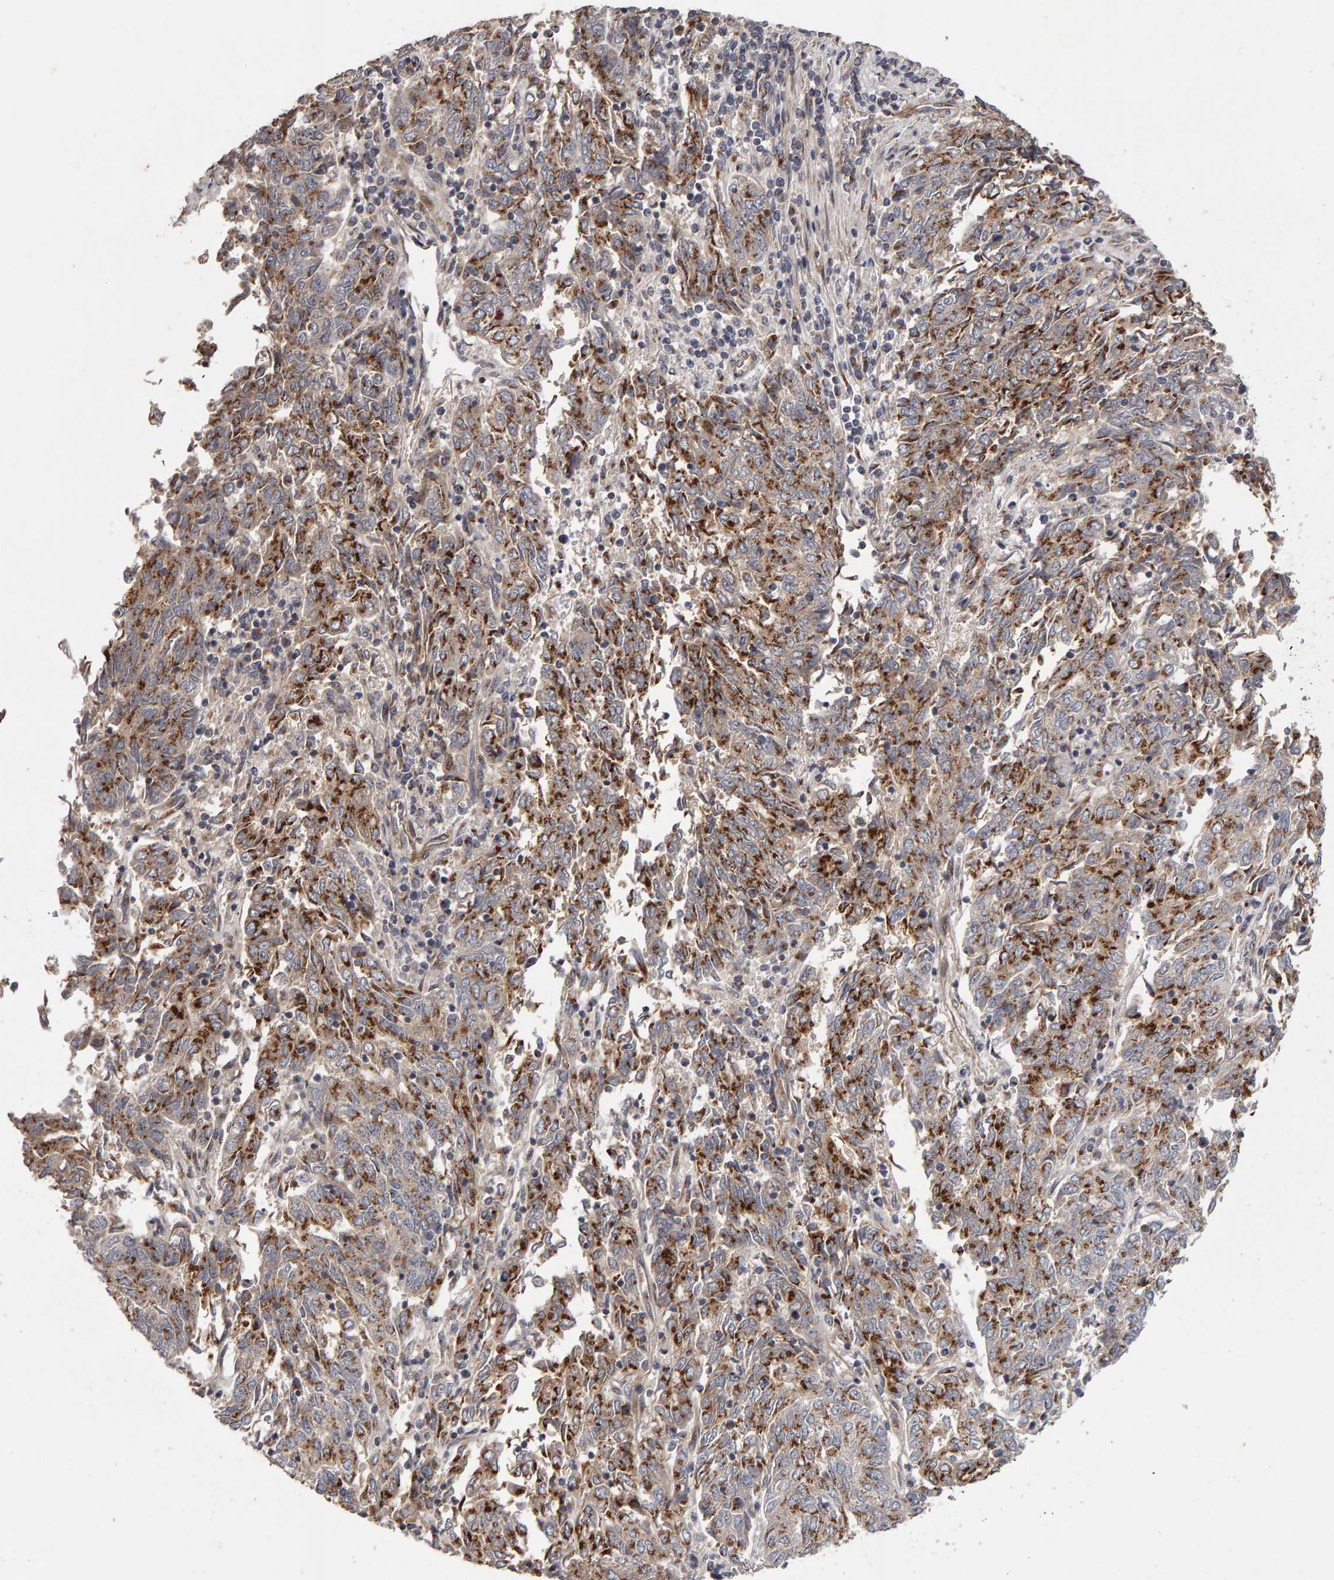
{"staining": {"intensity": "strong", "quantity": ">75%", "location": "cytoplasmic/membranous"}, "tissue": "endometrial cancer", "cell_type": "Tumor cells", "image_type": "cancer", "snomed": [{"axis": "morphology", "description": "Adenocarcinoma, NOS"}, {"axis": "topography", "description": "Endometrium"}], "caption": "Protein analysis of adenocarcinoma (endometrial) tissue displays strong cytoplasmic/membranous staining in about >75% of tumor cells.", "gene": "CANT1", "patient": {"sex": "female", "age": 80}}